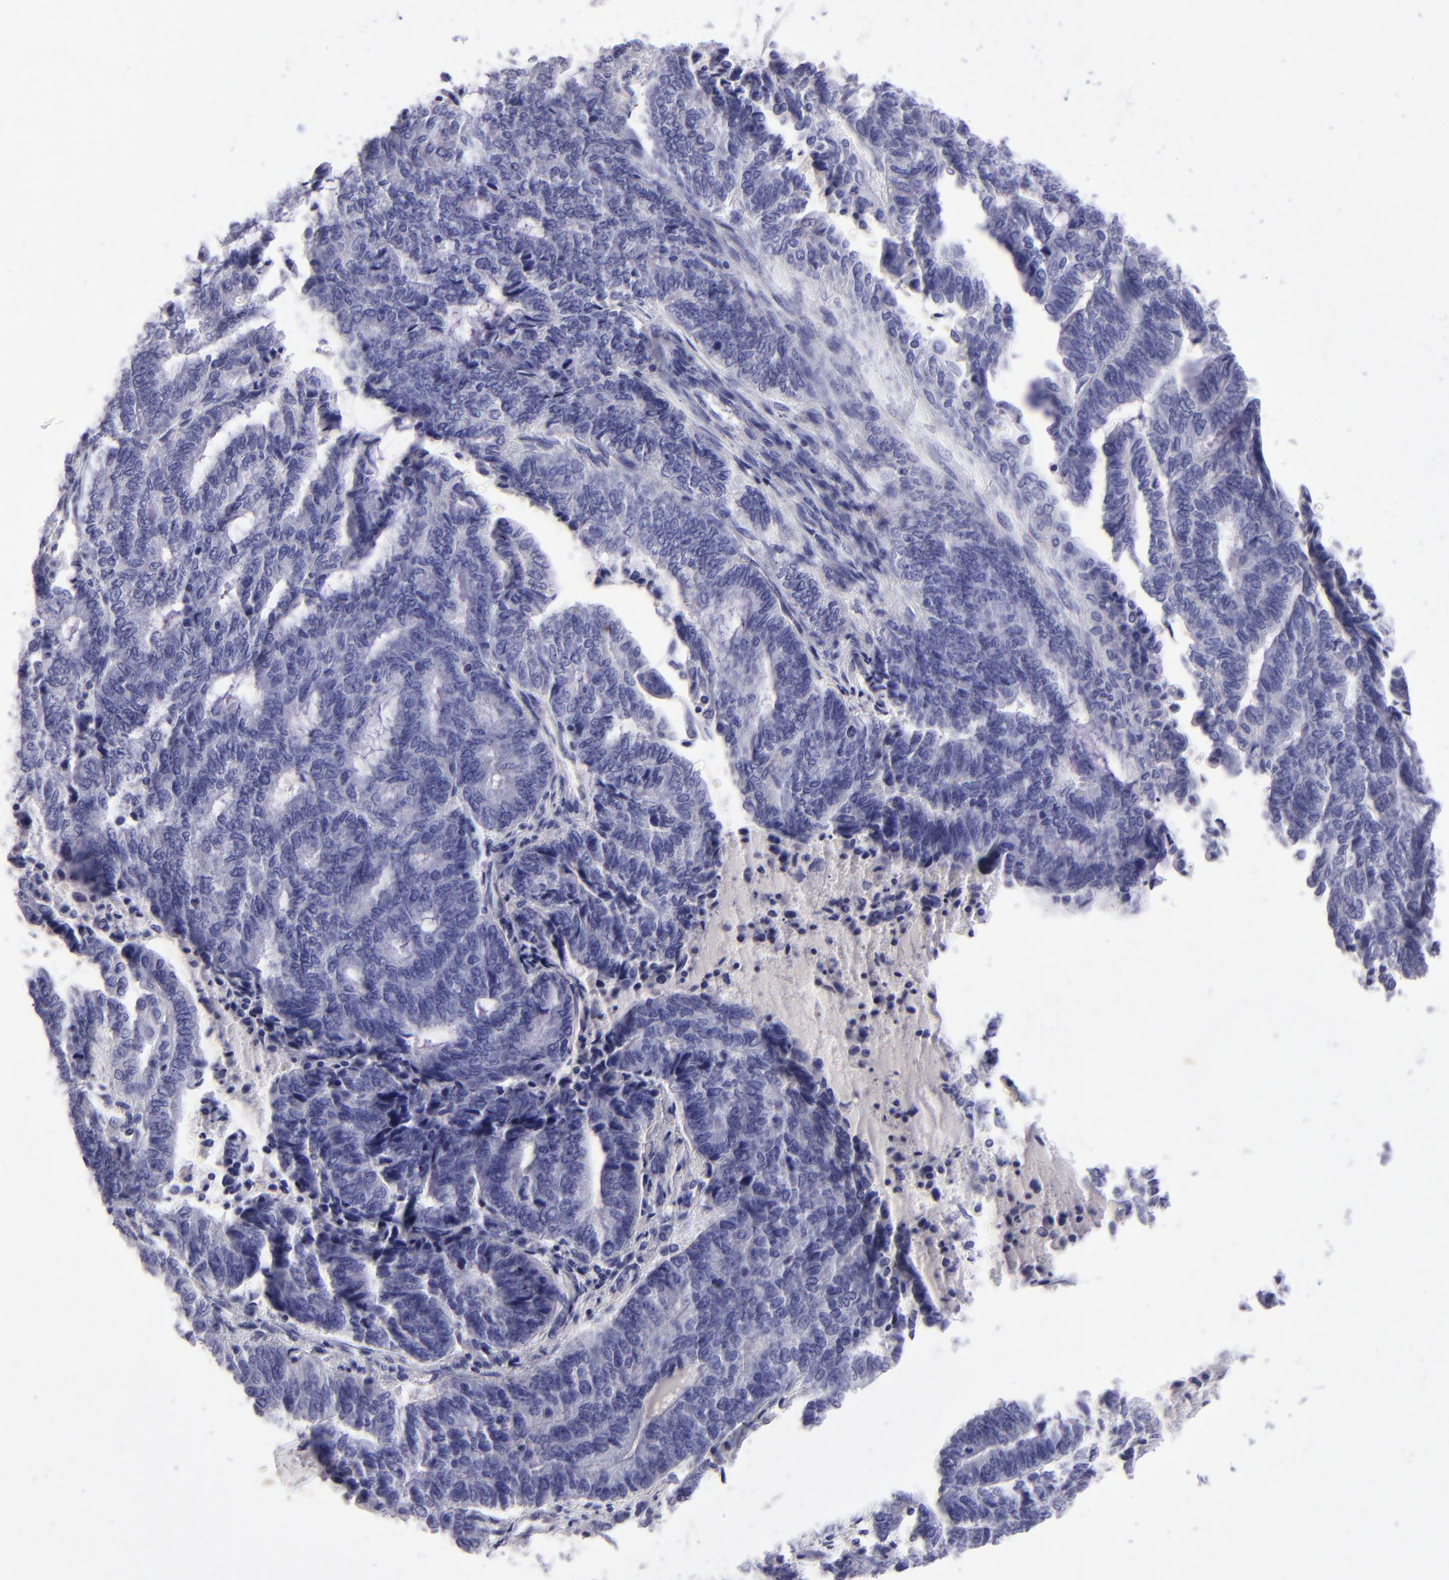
{"staining": {"intensity": "negative", "quantity": "none", "location": "none"}, "tissue": "endometrial cancer", "cell_type": "Tumor cells", "image_type": "cancer", "snomed": [{"axis": "morphology", "description": "Adenocarcinoma, NOS"}, {"axis": "topography", "description": "Uterus"}, {"axis": "topography", "description": "Endometrium"}], "caption": "Tumor cells show no significant protein staining in endometrial cancer (adenocarcinoma).", "gene": "TYRP1", "patient": {"sex": "female", "age": 70}}